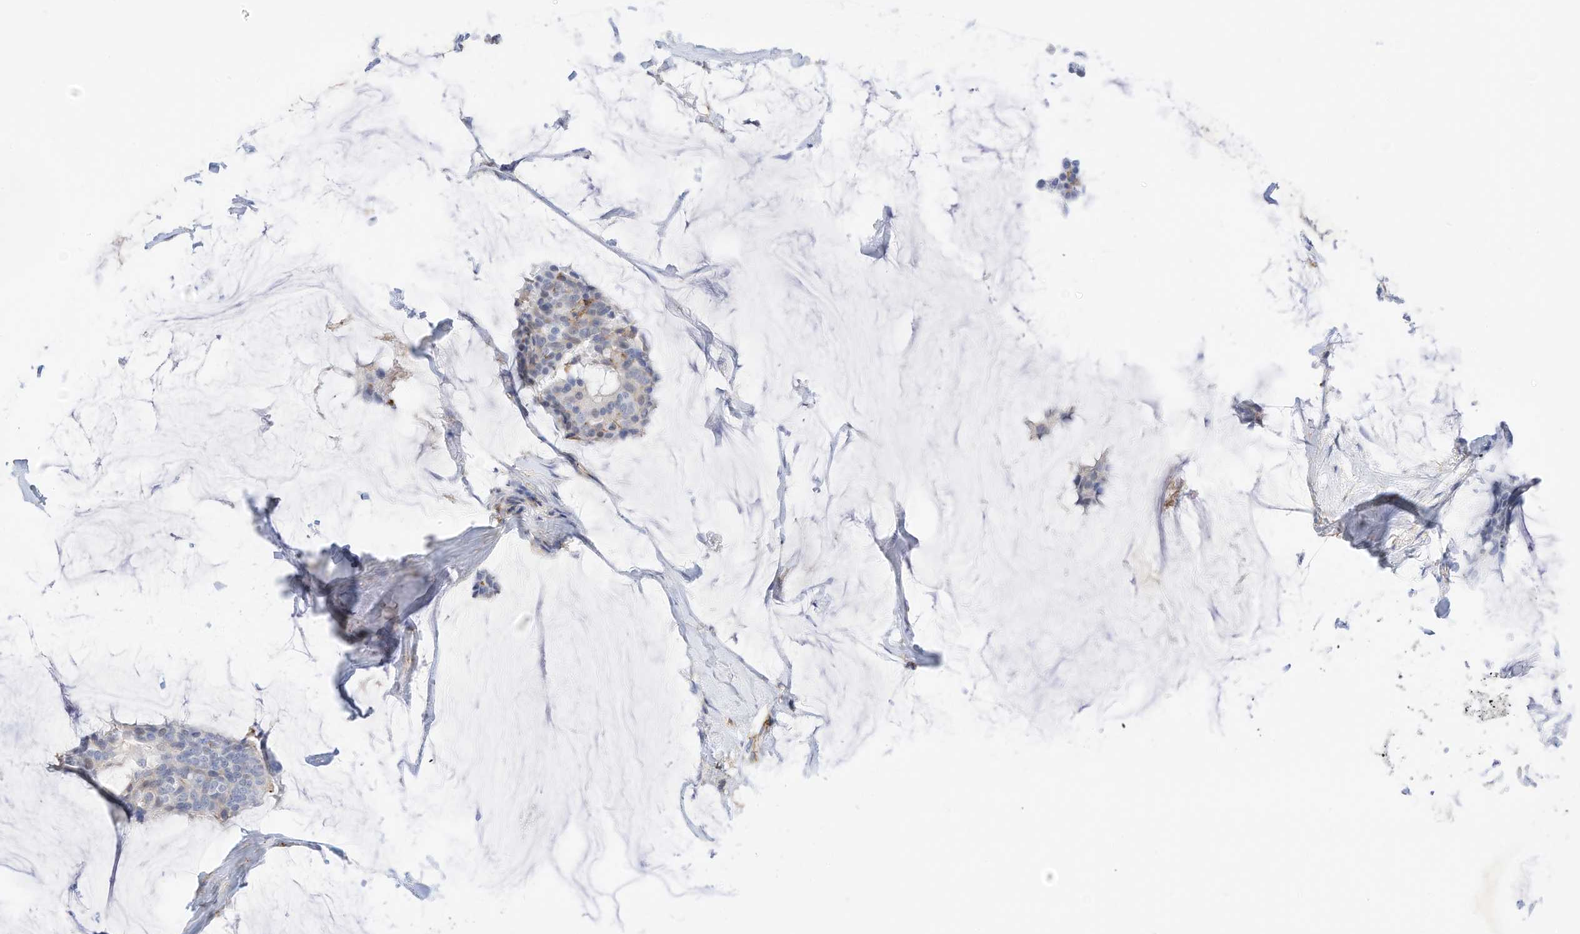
{"staining": {"intensity": "negative", "quantity": "none", "location": "none"}, "tissue": "breast cancer", "cell_type": "Tumor cells", "image_type": "cancer", "snomed": [{"axis": "morphology", "description": "Duct carcinoma"}, {"axis": "topography", "description": "Breast"}], "caption": "DAB immunohistochemical staining of human breast cancer (invasive ductal carcinoma) exhibits no significant staining in tumor cells. (Stains: DAB immunohistochemistry with hematoxylin counter stain, Microscopy: brightfield microscopy at high magnification).", "gene": "TXNDC9", "patient": {"sex": "female", "age": 93}}